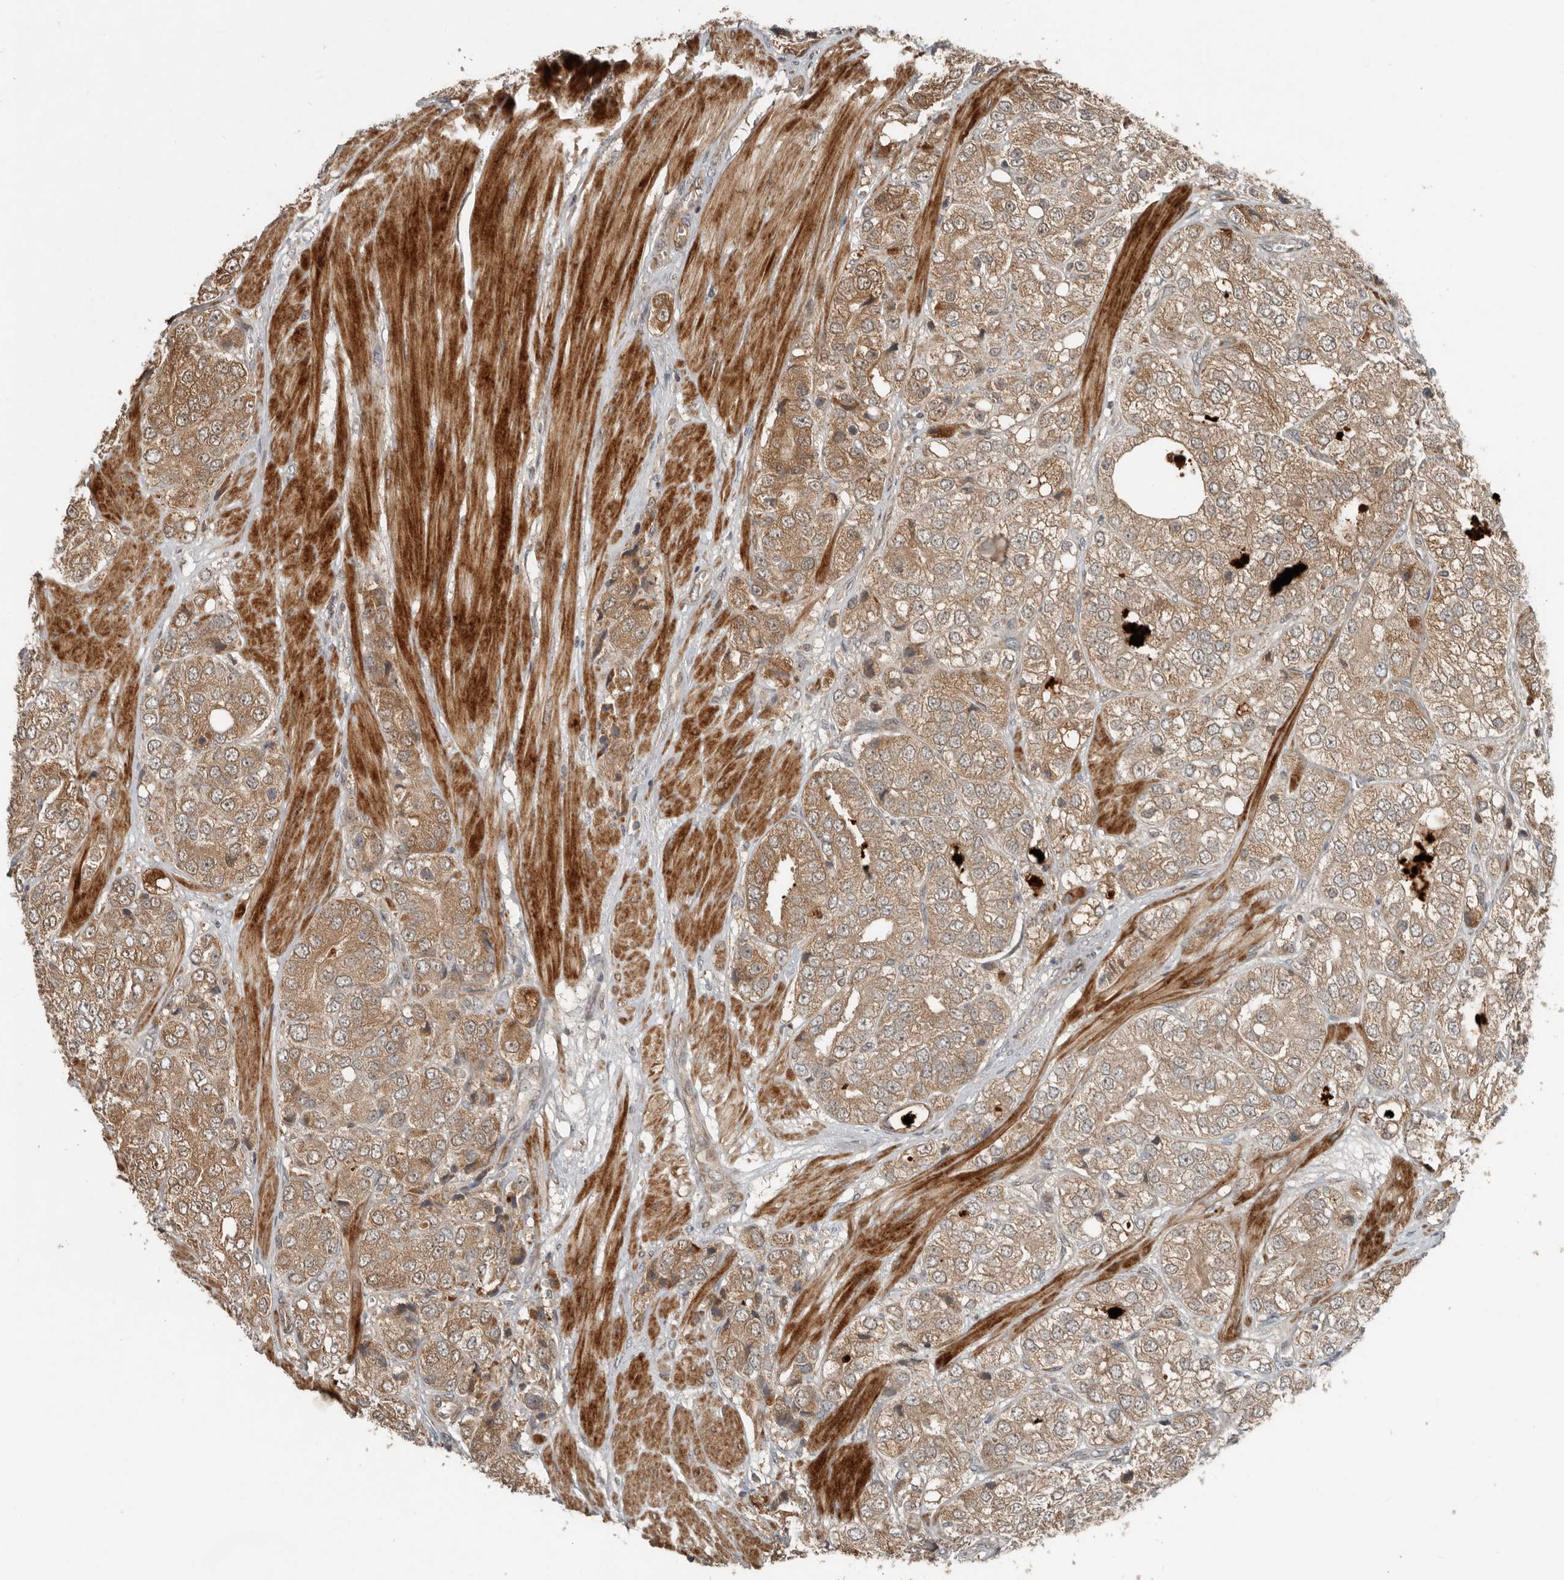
{"staining": {"intensity": "moderate", "quantity": ">75%", "location": "cytoplasmic/membranous"}, "tissue": "prostate cancer", "cell_type": "Tumor cells", "image_type": "cancer", "snomed": [{"axis": "morphology", "description": "Adenocarcinoma, High grade"}, {"axis": "topography", "description": "Prostate"}], "caption": "Approximately >75% of tumor cells in prostate cancer (high-grade adenocarcinoma) reveal moderate cytoplasmic/membranous protein positivity as visualized by brown immunohistochemical staining.", "gene": "SLC6A7", "patient": {"sex": "male", "age": 50}}